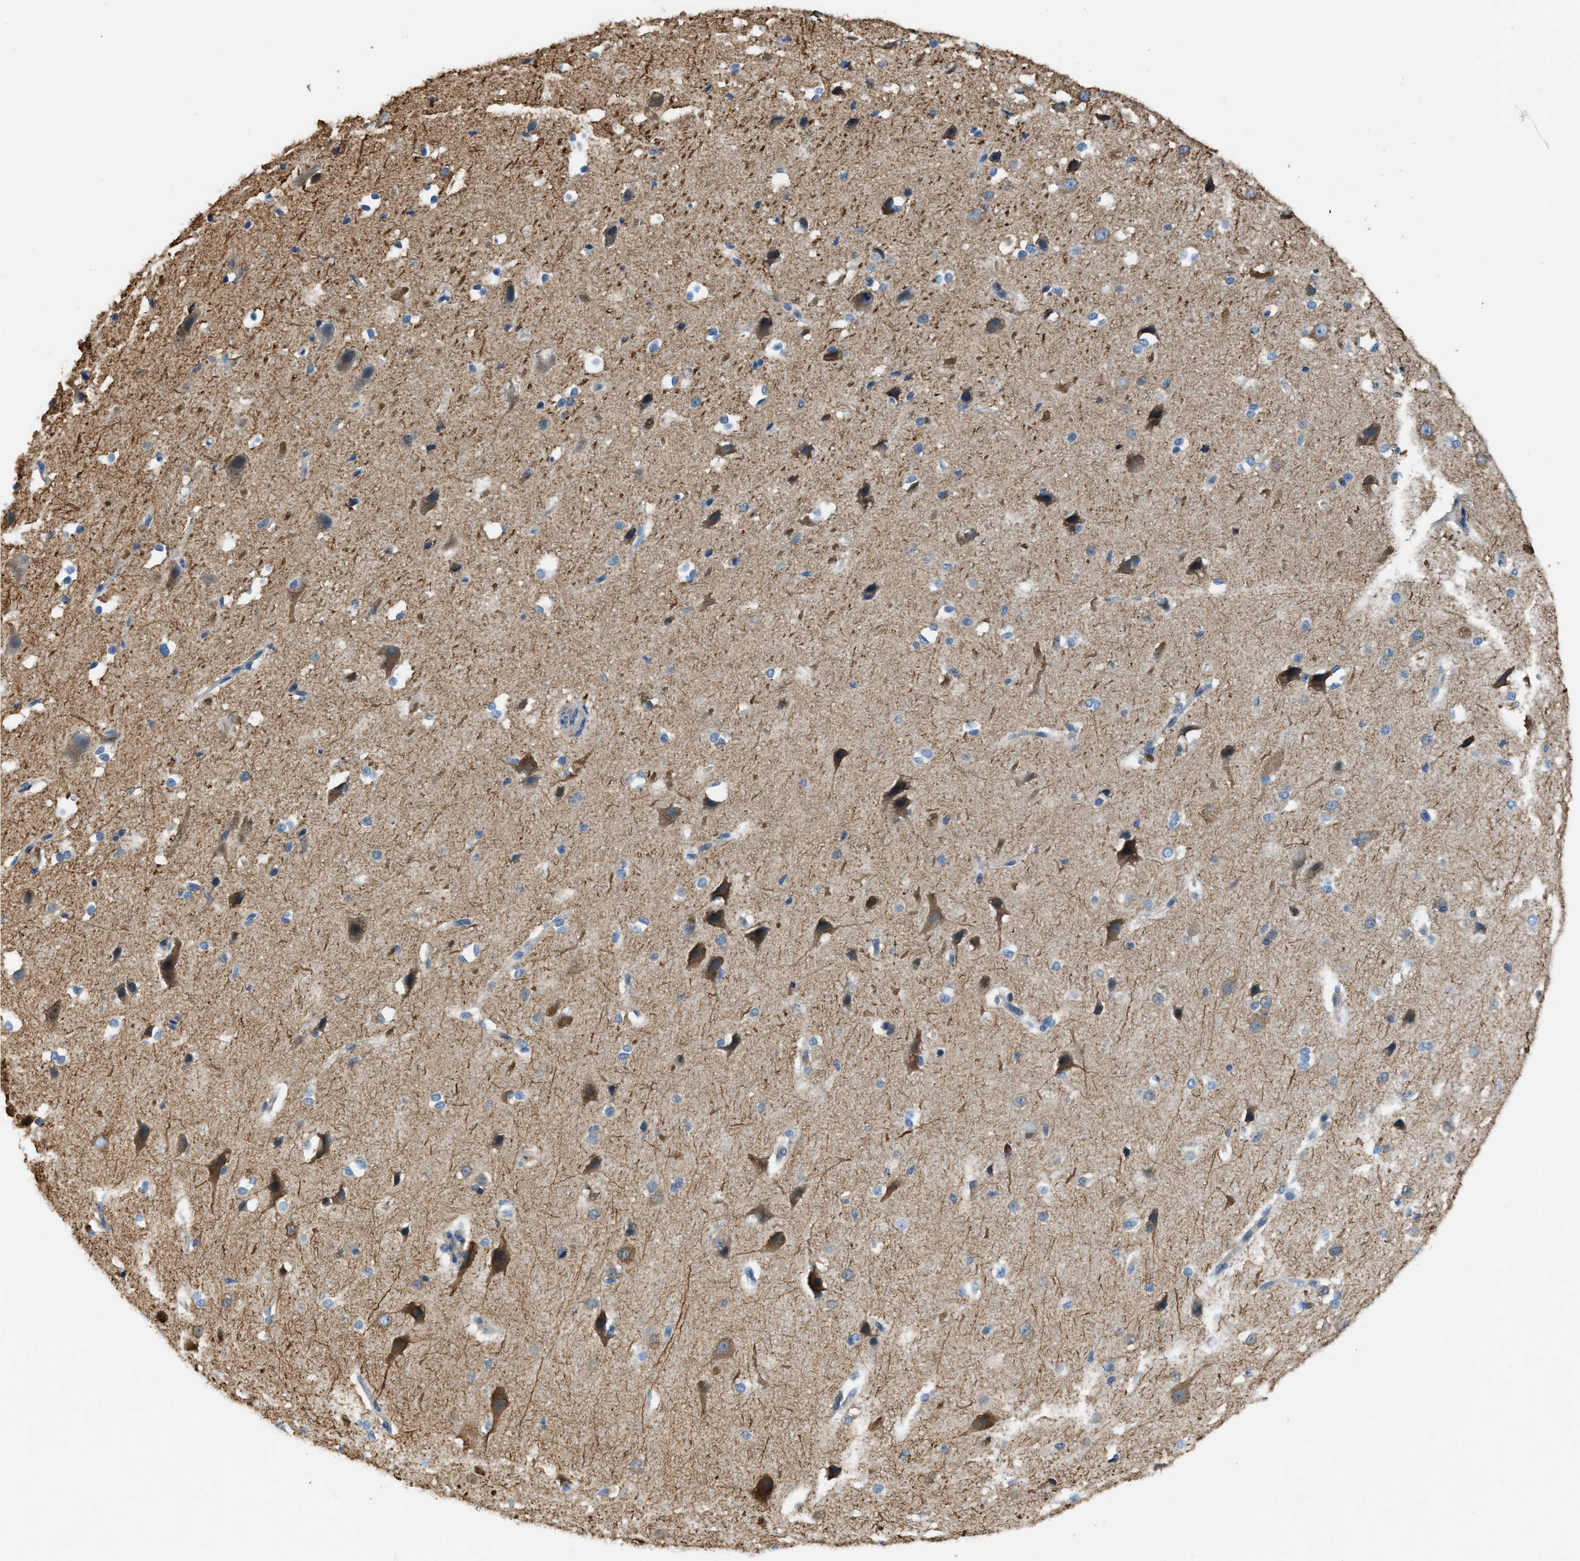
{"staining": {"intensity": "negative", "quantity": "none", "location": "none"}, "tissue": "cerebral cortex", "cell_type": "Endothelial cells", "image_type": "normal", "snomed": [{"axis": "morphology", "description": "Normal tissue, NOS"}, {"axis": "morphology", "description": "Developmental malformation"}, {"axis": "topography", "description": "Cerebral cortex"}], "caption": "Immunohistochemistry (IHC) of normal cerebral cortex demonstrates no expression in endothelial cells. Brightfield microscopy of immunohistochemistry (IHC) stained with DAB (brown) and hematoxylin (blue), captured at high magnification.", "gene": "KLHDC10", "patient": {"sex": "female", "age": 30}}